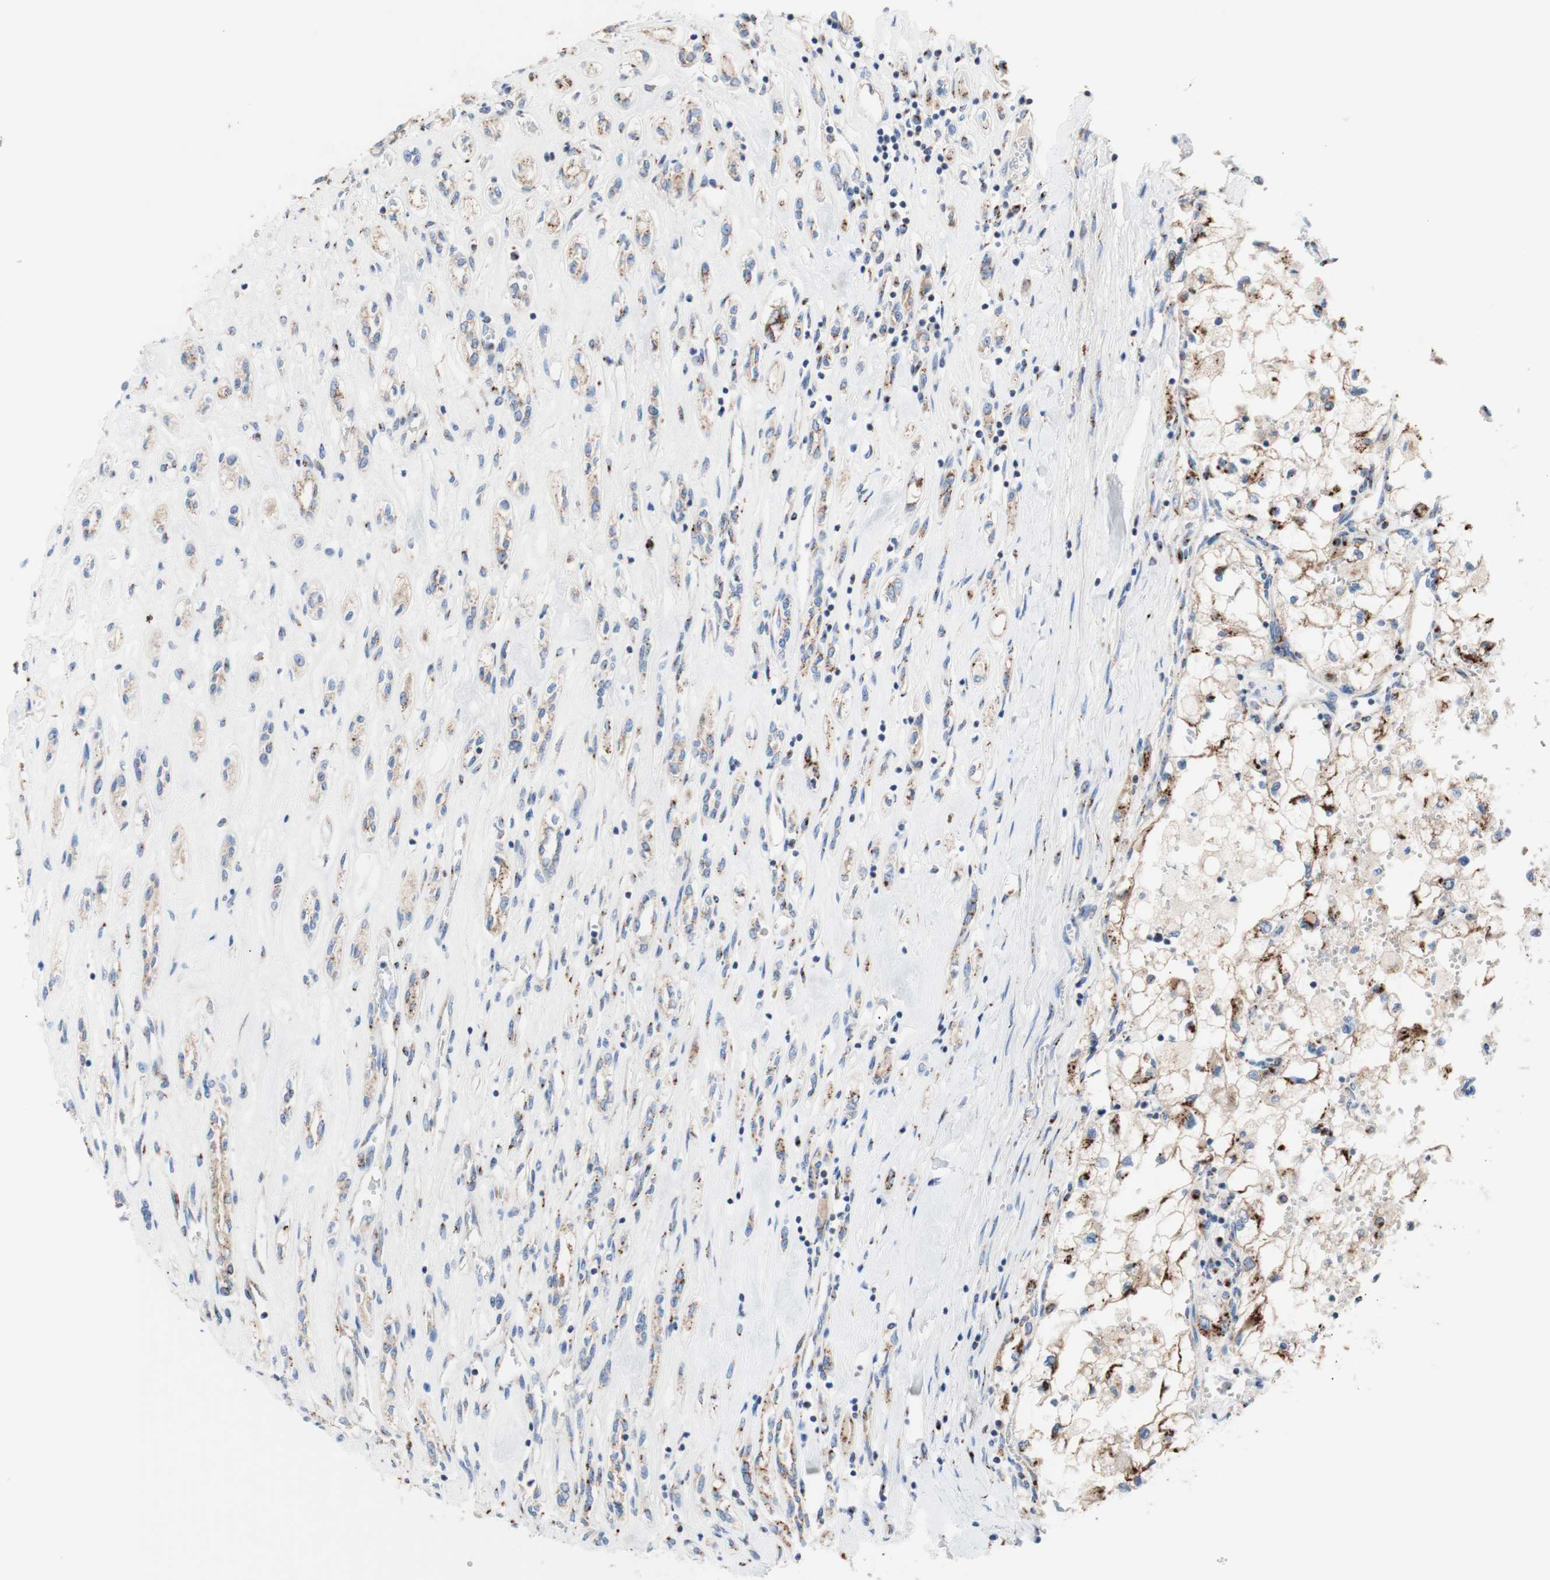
{"staining": {"intensity": "weak", "quantity": "25%-75%", "location": "cytoplasmic/membranous"}, "tissue": "renal cancer", "cell_type": "Tumor cells", "image_type": "cancer", "snomed": [{"axis": "morphology", "description": "Adenocarcinoma, NOS"}, {"axis": "topography", "description": "Kidney"}], "caption": "This is a micrograph of immunohistochemistry (IHC) staining of renal adenocarcinoma, which shows weak positivity in the cytoplasmic/membranous of tumor cells.", "gene": "GALNT2", "patient": {"sex": "female", "age": 70}}